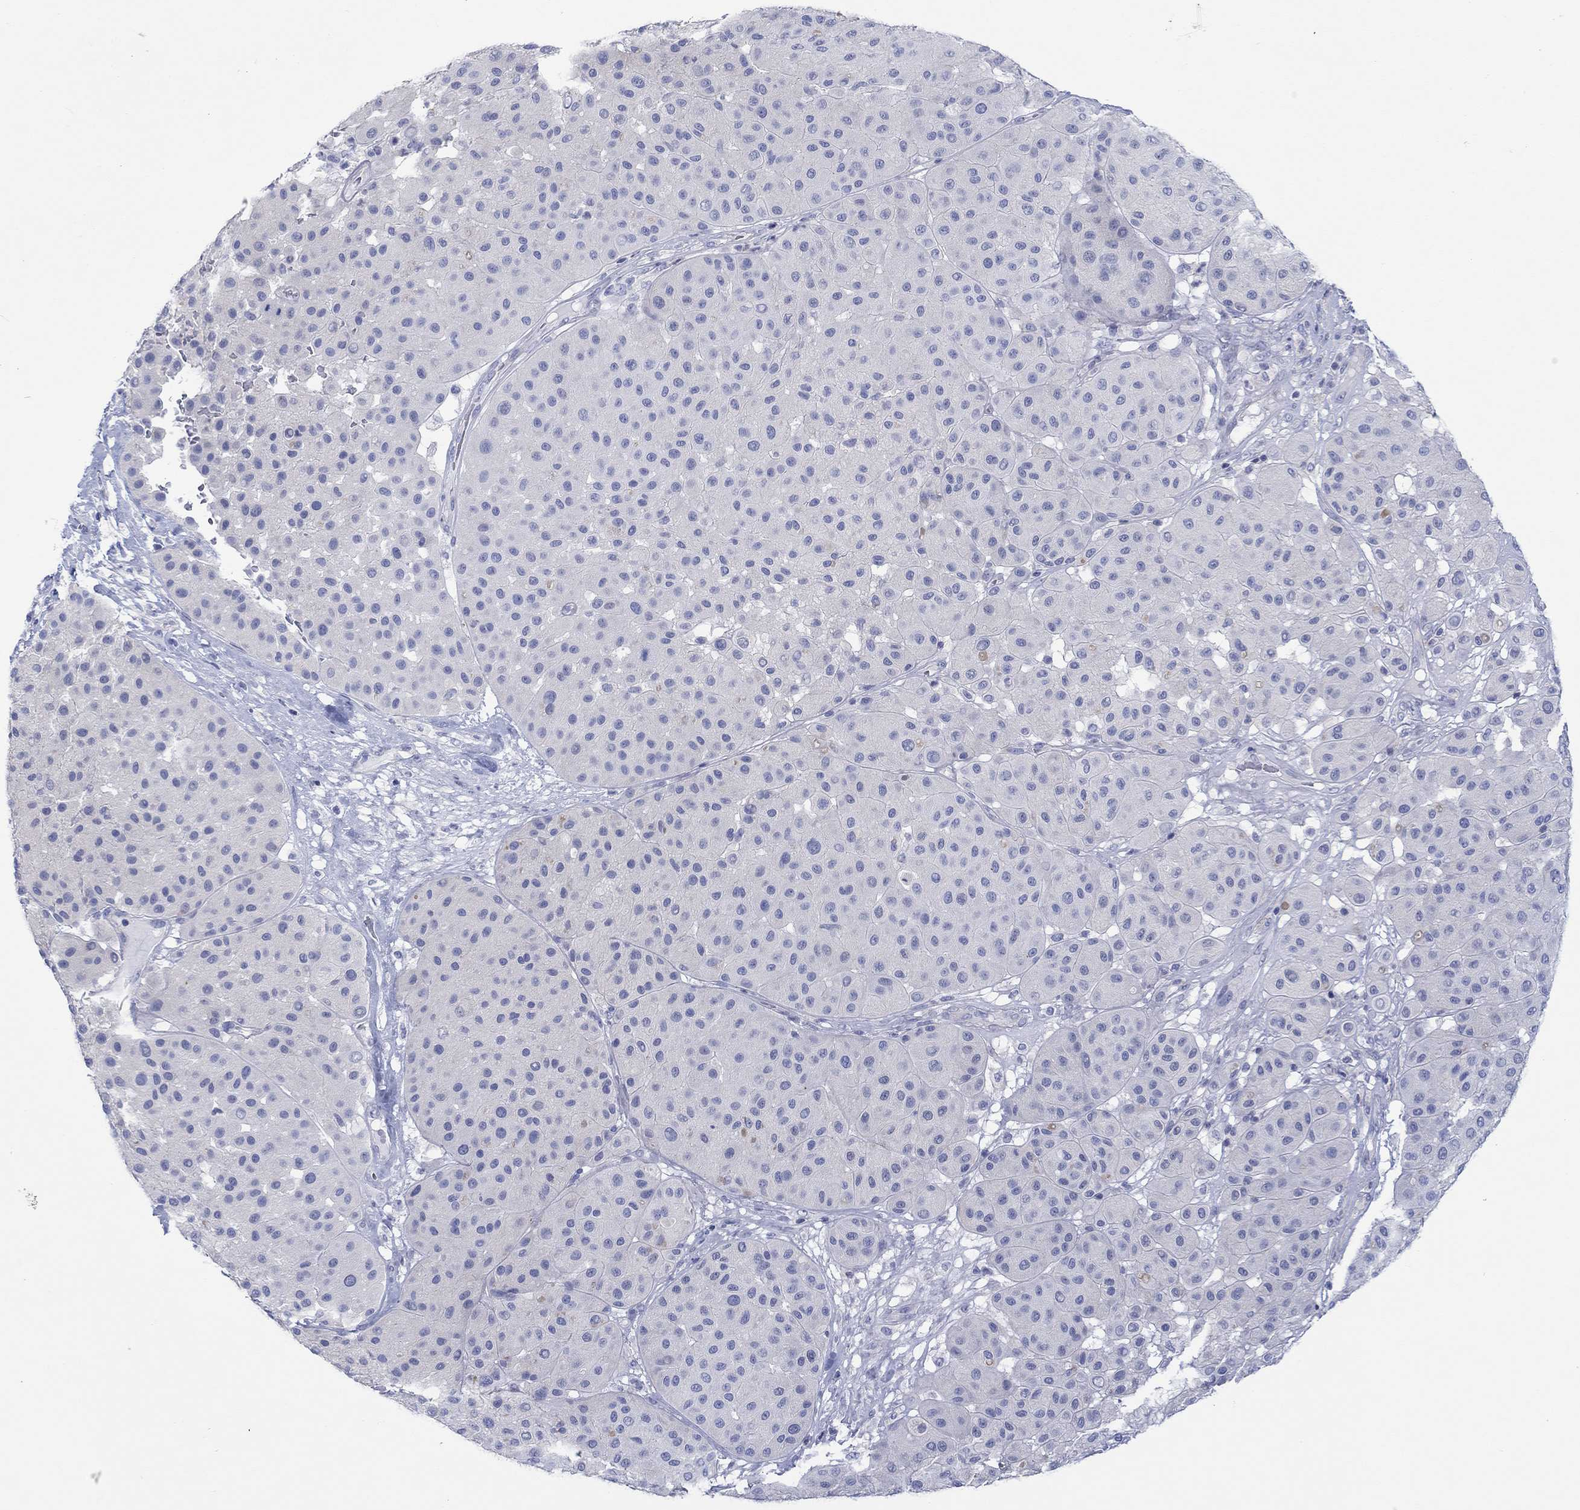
{"staining": {"intensity": "negative", "quantity": "none", "location": "none"}, "tissue": "melanoma", "cell_type": "Tumor cells", "image_type": "cancer", "snomed": [{"axis": "morphology", "description": "Malignant melanoma, Metastatic site"}, {"axis": "topography", "description": "Smooth muscle"}], "caption": "Human malignant melanoma (metastatic site) stained for a protein using IHC demonstrates no staining in tumor cells.", "gene": "PPIL6", "patient": {"sex": "male", "age": 41}}